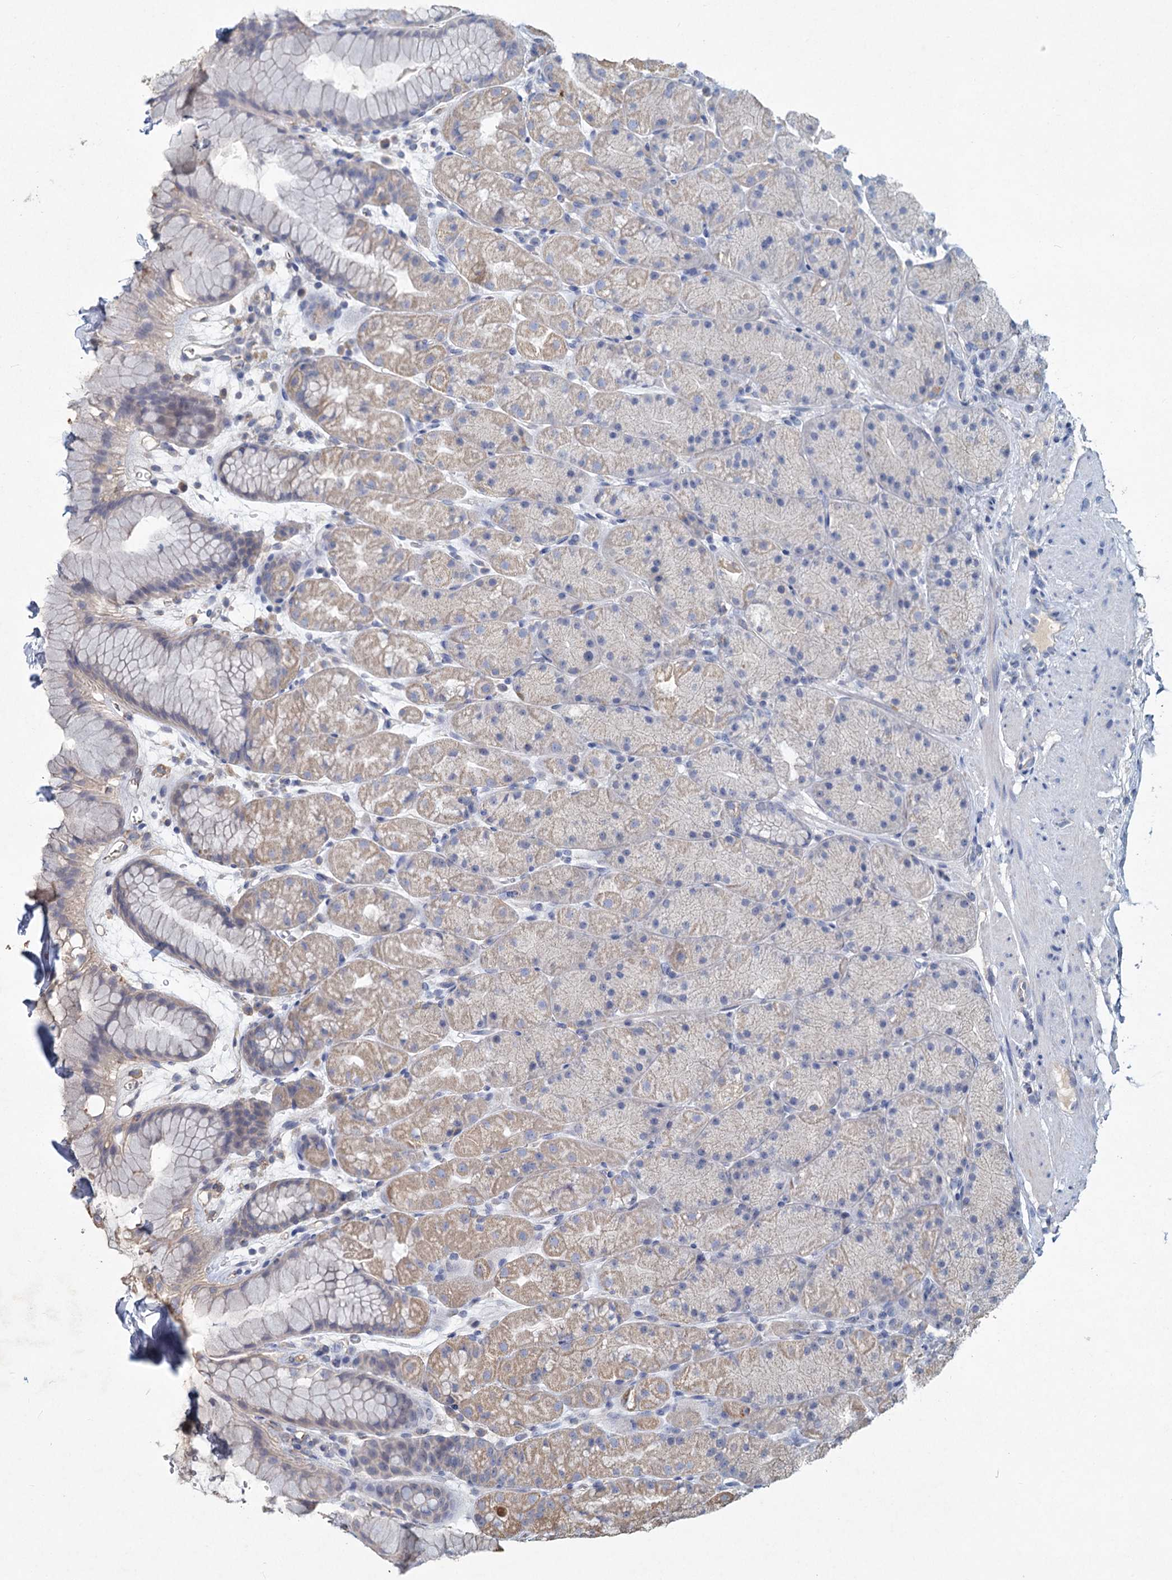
{"staining": {"intensity": "weak", "quantity": "25%-75%", "location": "cytoplasmic/membranous"}, "tissue": "stomach", "cell_type": "Glandular cells", "image_type": "normal", "snomed": [{"axis": "morphology", "description": "Normal tissue, NOS"}, {"axis": "topography", "description": "Stomach, upper"}, {"axis": "topography", "description": "Stomach, lower"}], "caption": "This histopathology image displays immunohistochemistry staining of unremarkable human stomach, with low weak cytoplasmic/membranous positivity in about 25%-75% of glandular cells.", "gene": "HES2", "patient": {"sex": "male", "age": 67}}